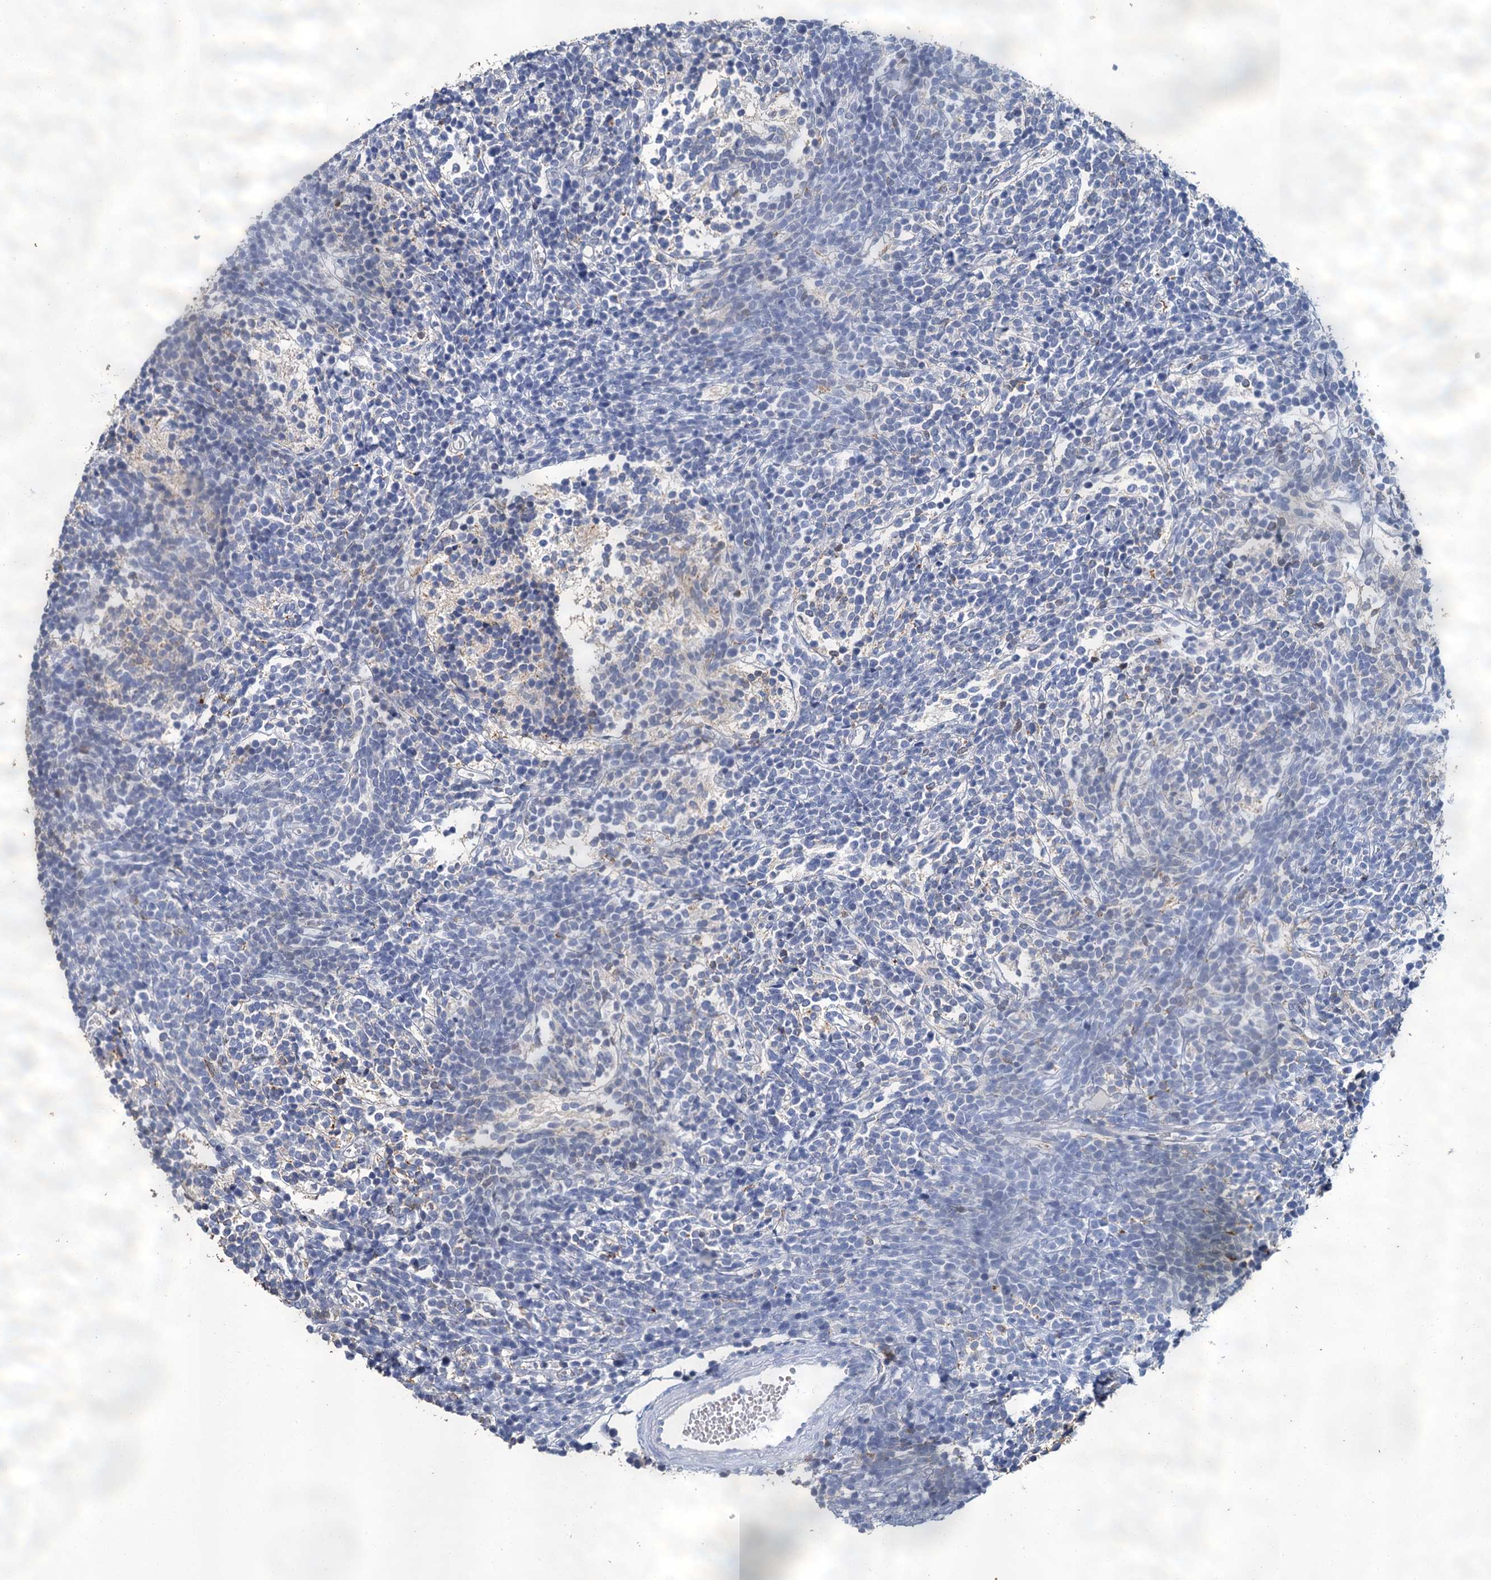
{"staining": {"intensity": "negative", "quantity": "none", "location": "none"}, "tissue": "glioma", "cell_type": "Tumor cells", "image_type": "cancer", "snomed": [{"axis": "morphology", "description": "Glioma, malignant, Low grade"}, {"axis": "topography", "description": "Brain"}], "caption": "Immunohistochemistry (IHC) image of human glioma stained for a protein (brown), which exhibits no positivity in tumor cells.", "gene": "SNCB", "patient": {"sex": "female", "age": 1}}